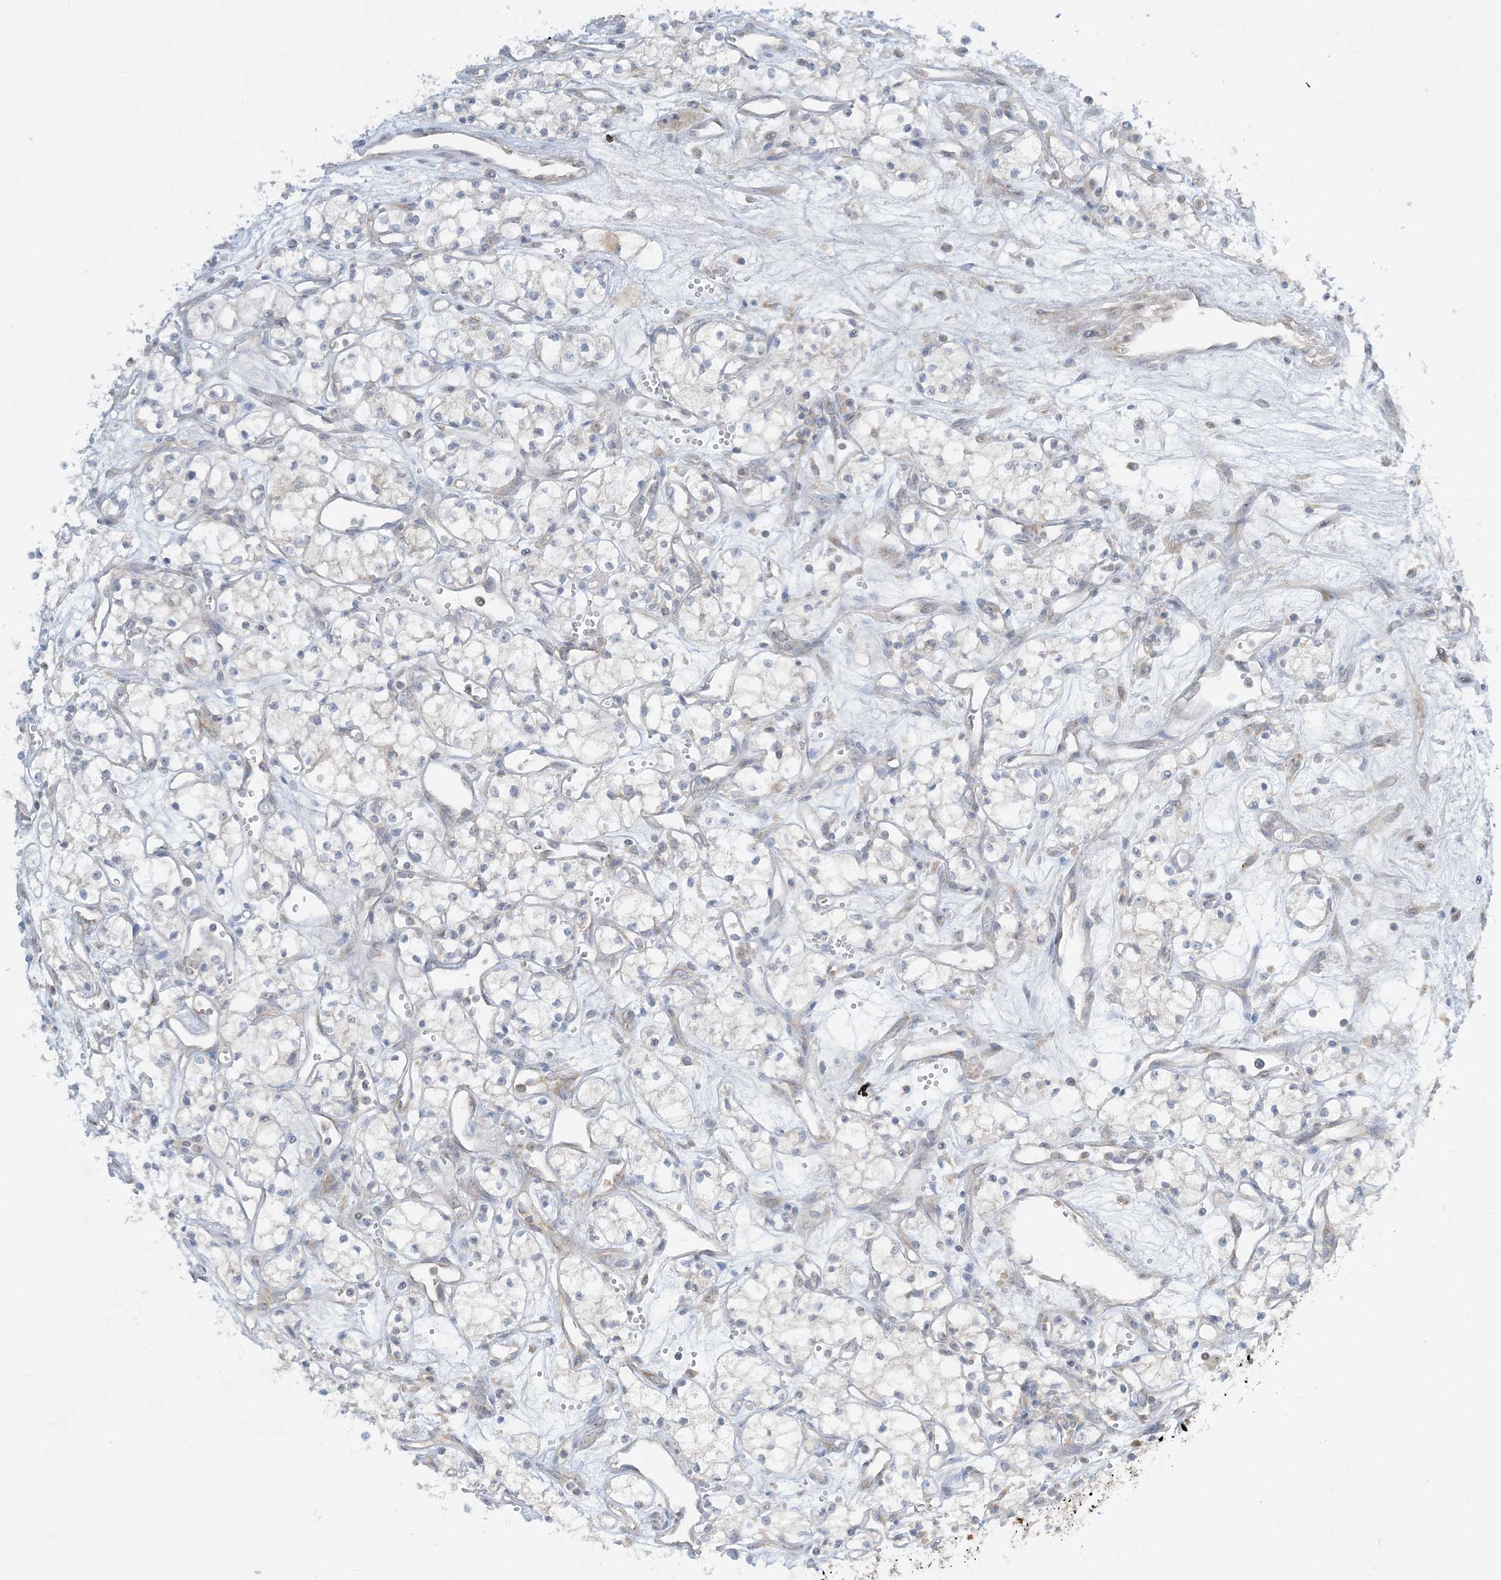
{"staining": {"intensity": "negative", "quantity": "none", "location": "none"}, "tissue": "renal cancer", "cell_type": "Tumor cells", "image_type": "cancer", "snomed": [{"axis": "morphology", "description": "Adenocarcinoma, NOS"}, {"axis": "topography", "description": "Kidney"}], "caption": "Tumor cells are negative for brown protein staining in renal cancer. (Stains: DAB (3,3'-diaminobenzidine) immunohistochemistry with hematoxylin counter stain, Microscopy: brightfield microscopy at high magnification).", "gene": "RPP40", "patient": {"sex": "male", "age": 59}}